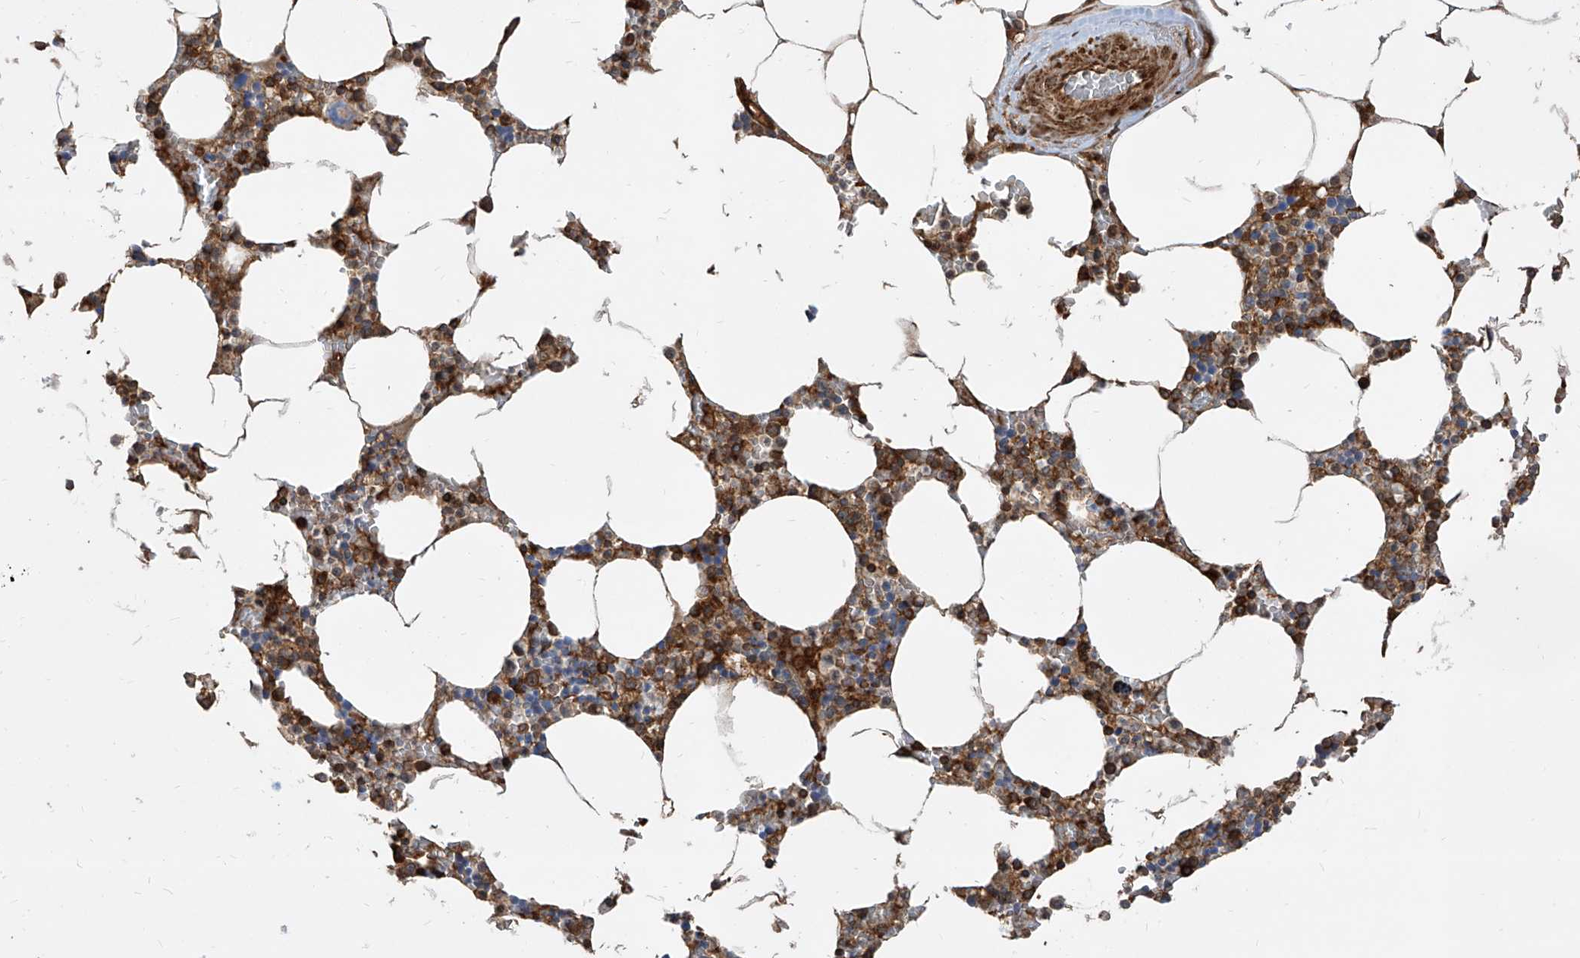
{"staining": {"intensity": "strong", "quantity": "25%-75%", "location": "cytoplasmic/membranous"}, "tissue": "bone marrow", "cell_type": "Hematopoietic cells", "image_type": "normal", "snomed": [{"axis": "morphology", "description": "Normal tissue, NOS"}, {"axis": "topography", "description": "Bone marrow"}], "caption": "Unremarkable bone marrow demonstrates strong cytoplasmic/membranous staining in approximately 25%-75% of hematopoietic cells Nuclei are stained in blue..", "gene": "MAGED2", "patient": {"sex": "male", "age": 70}}